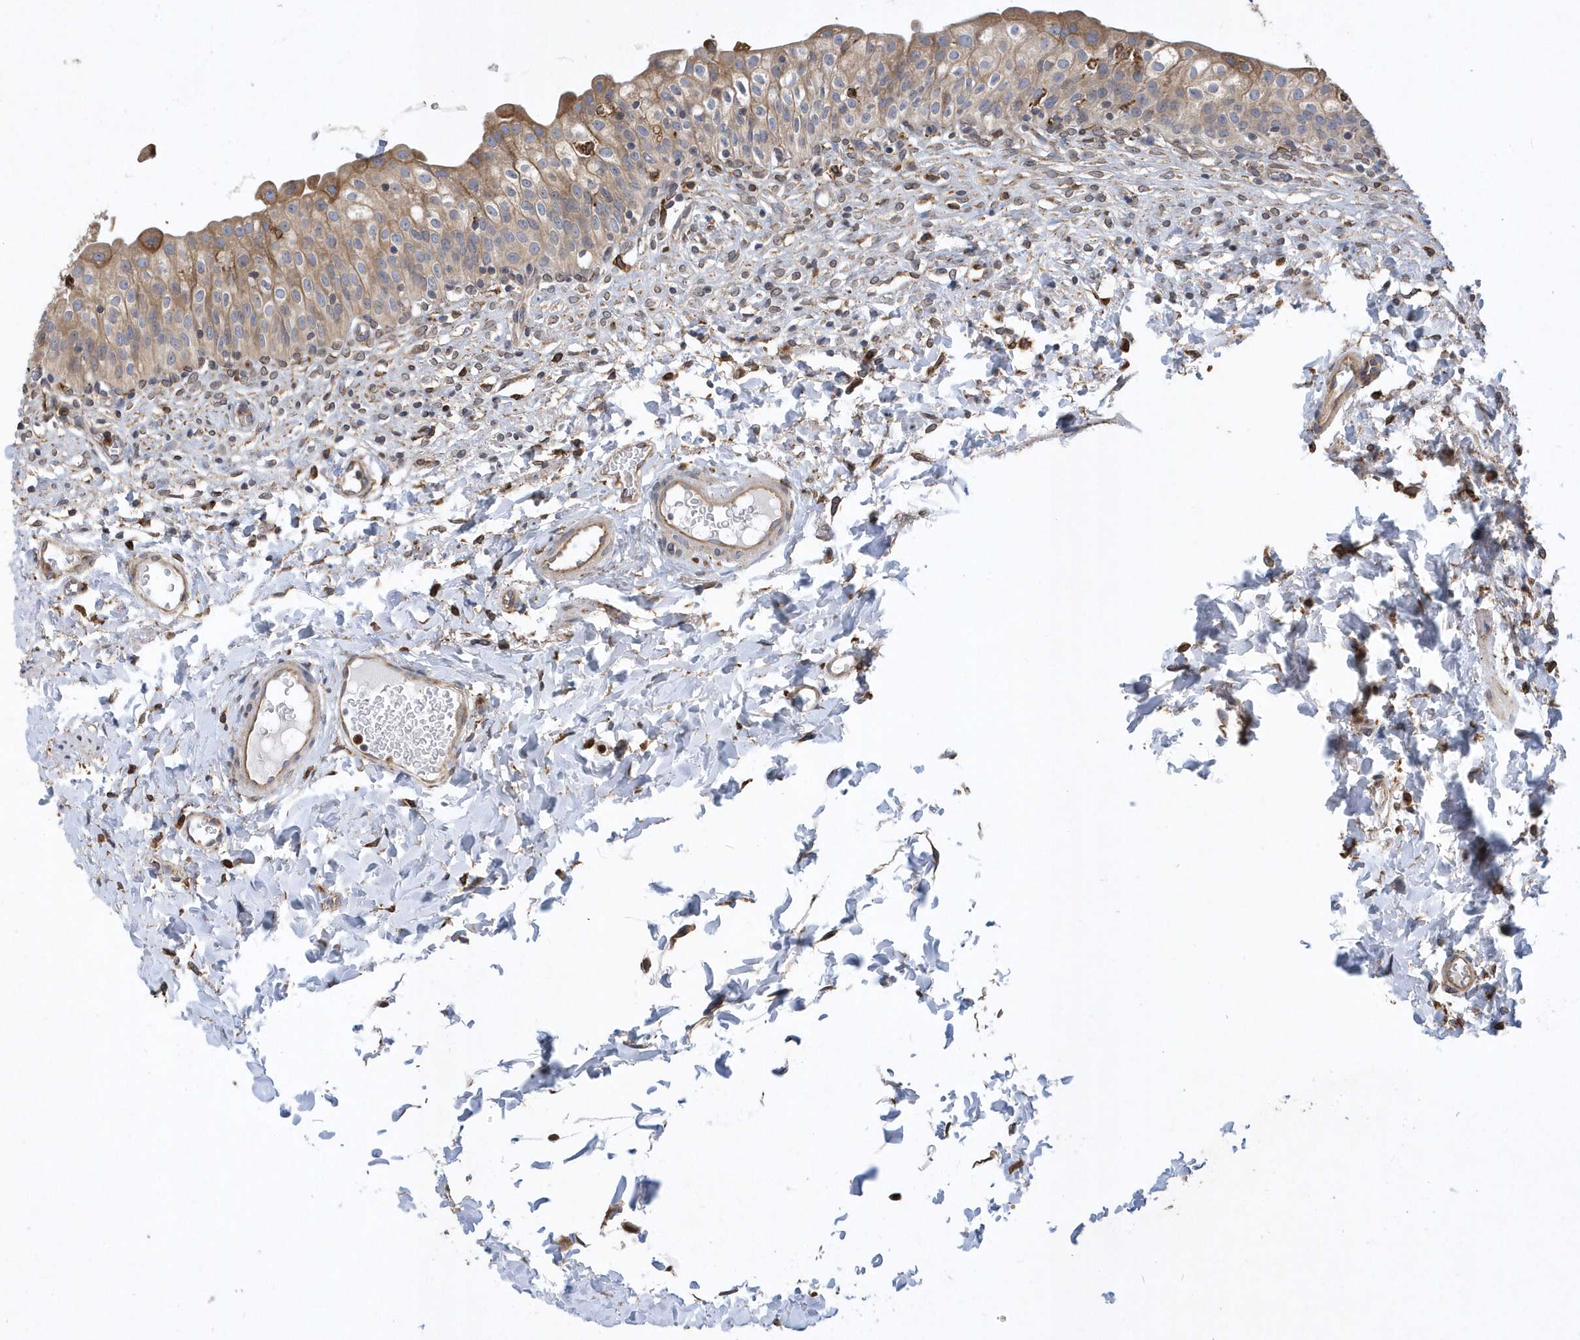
{"staining": {"intensity": "moderate", "quantity": ">75%", "location": "cytoplasmic/membranous"}, "tissue": "urinary bladder", "cell_type": "Urothelial cells", "image_type": "normal", "snomed": [{"axis": "morphology", "description": "Normal tissue, NOS"}, {"axis": "topography", "description": "Urinary bladder"}], "caption": "Moderate cytoplasmic/membranous protein expression is seen in approximately >75% of urothelial cells in urinary bladder.", "gene": "VAMP7", "patient": {"sex": "male", "age": 55}}